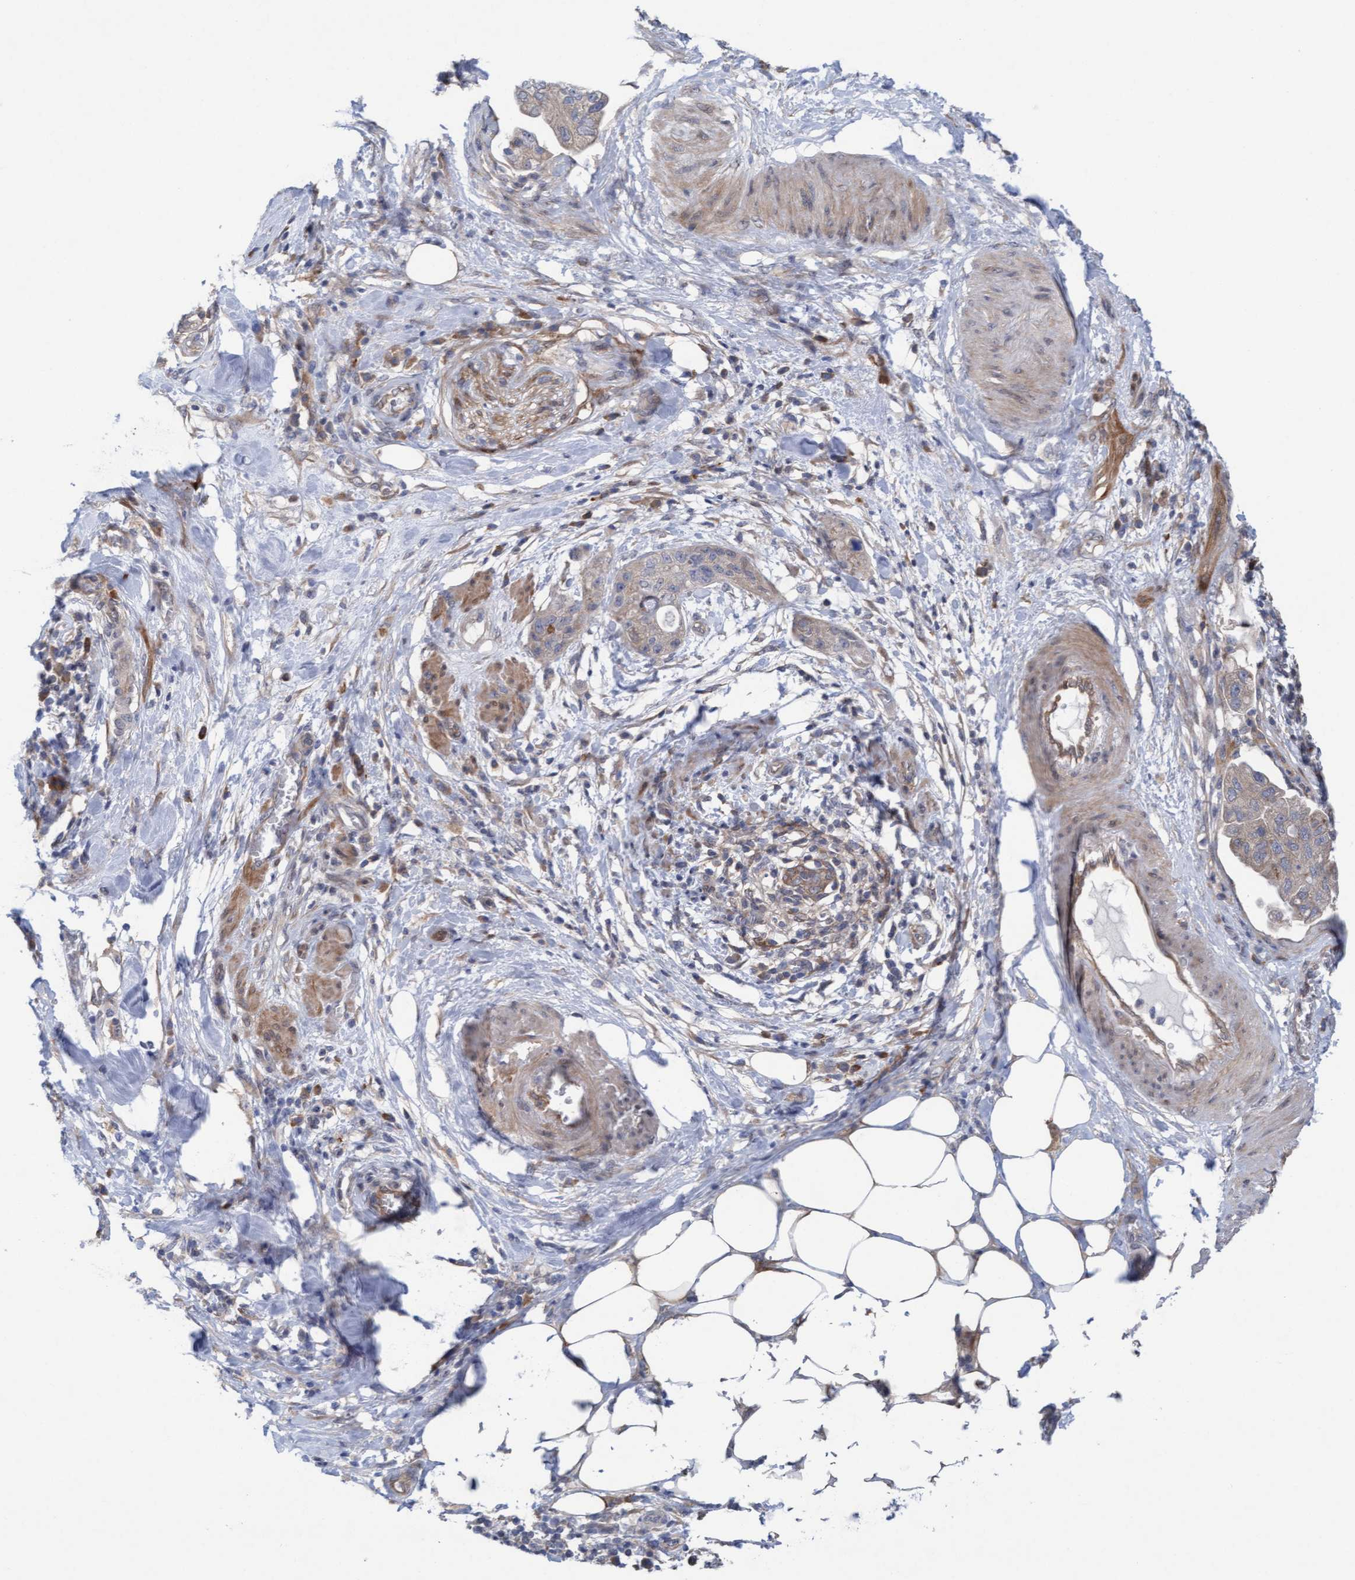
{"staining": {"intensity": "negative", "quantity": "none", "location": "none"}, "tissue": "pancreatic cancer", "cell_type": "Tumor cells", "image_type": "cancer", "snomed": [{"axis": "morphology", "description": "Adenocarcinoma, NOS"}, {"axis": "topography", "description": "Pancreas"}], "caption": "DAB (3,3'-diaminobenzidine) immunohistochemical staining of adenocarcinoma (pancreatic) exhibits no significant positivity in tumor cells.", "gene": "PLCD1", "patient": {"sex": "female", "age": 78}}